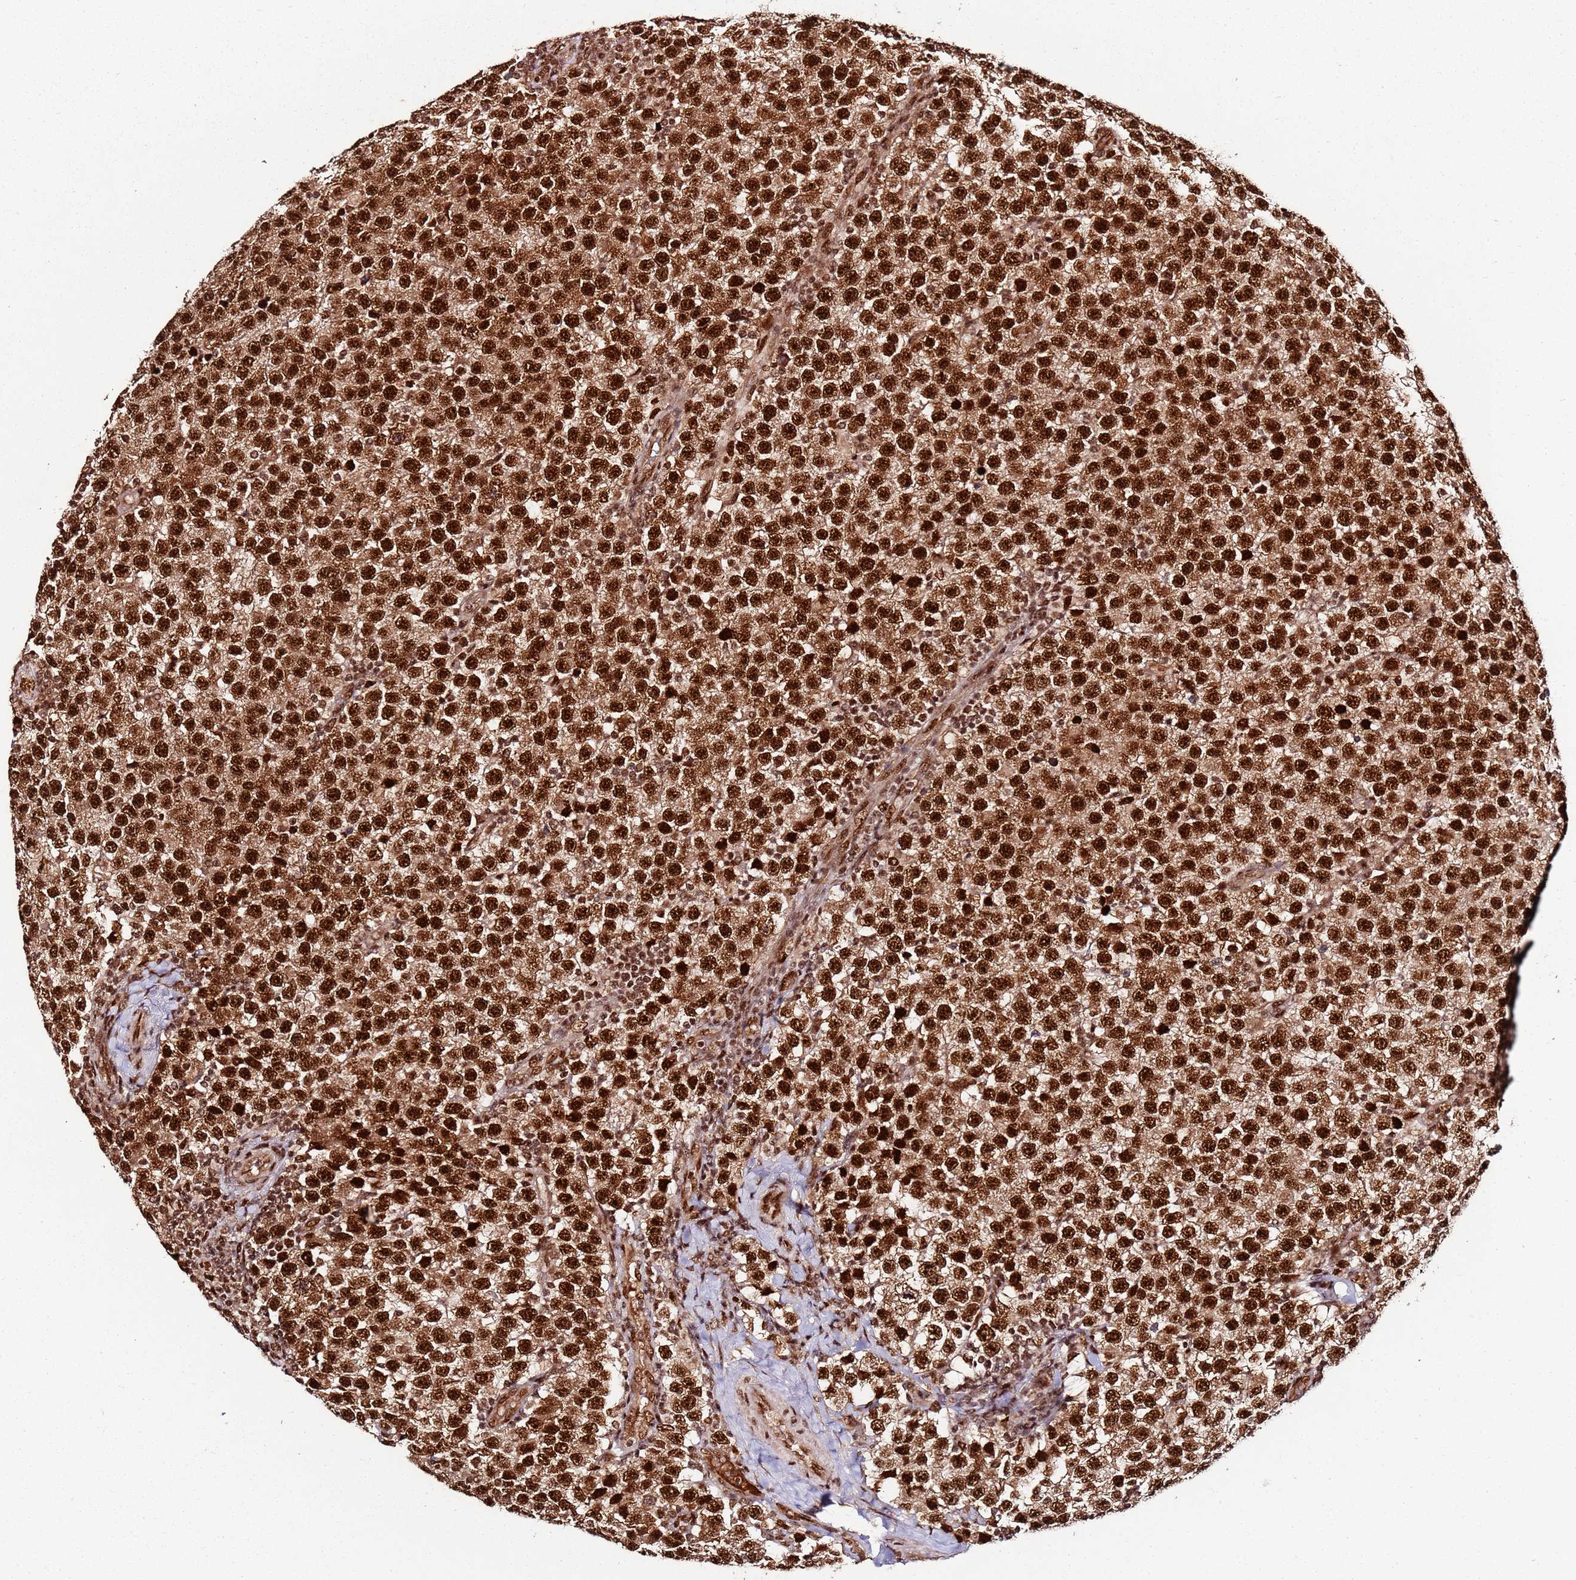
{"staining": {"intensity": "strong", "quantity": ">75%", "location": "nuclear"}, "tissue": "testis cancer", "cell_type": "Tumor cells", "image_type": "cancer", "snomed": [{"axis": "morphology", "description": "Seminoma, NOS"}, {"axis": "topography", "description": "Testis"}], "caption": "Brown immunohistochemical staining in human testis cancer (seminoma) exhibits strong nuclear staining in about >75% of tumor cells.", "gene": "XRN2", "patient": {"sex": "male", "age": 34}}